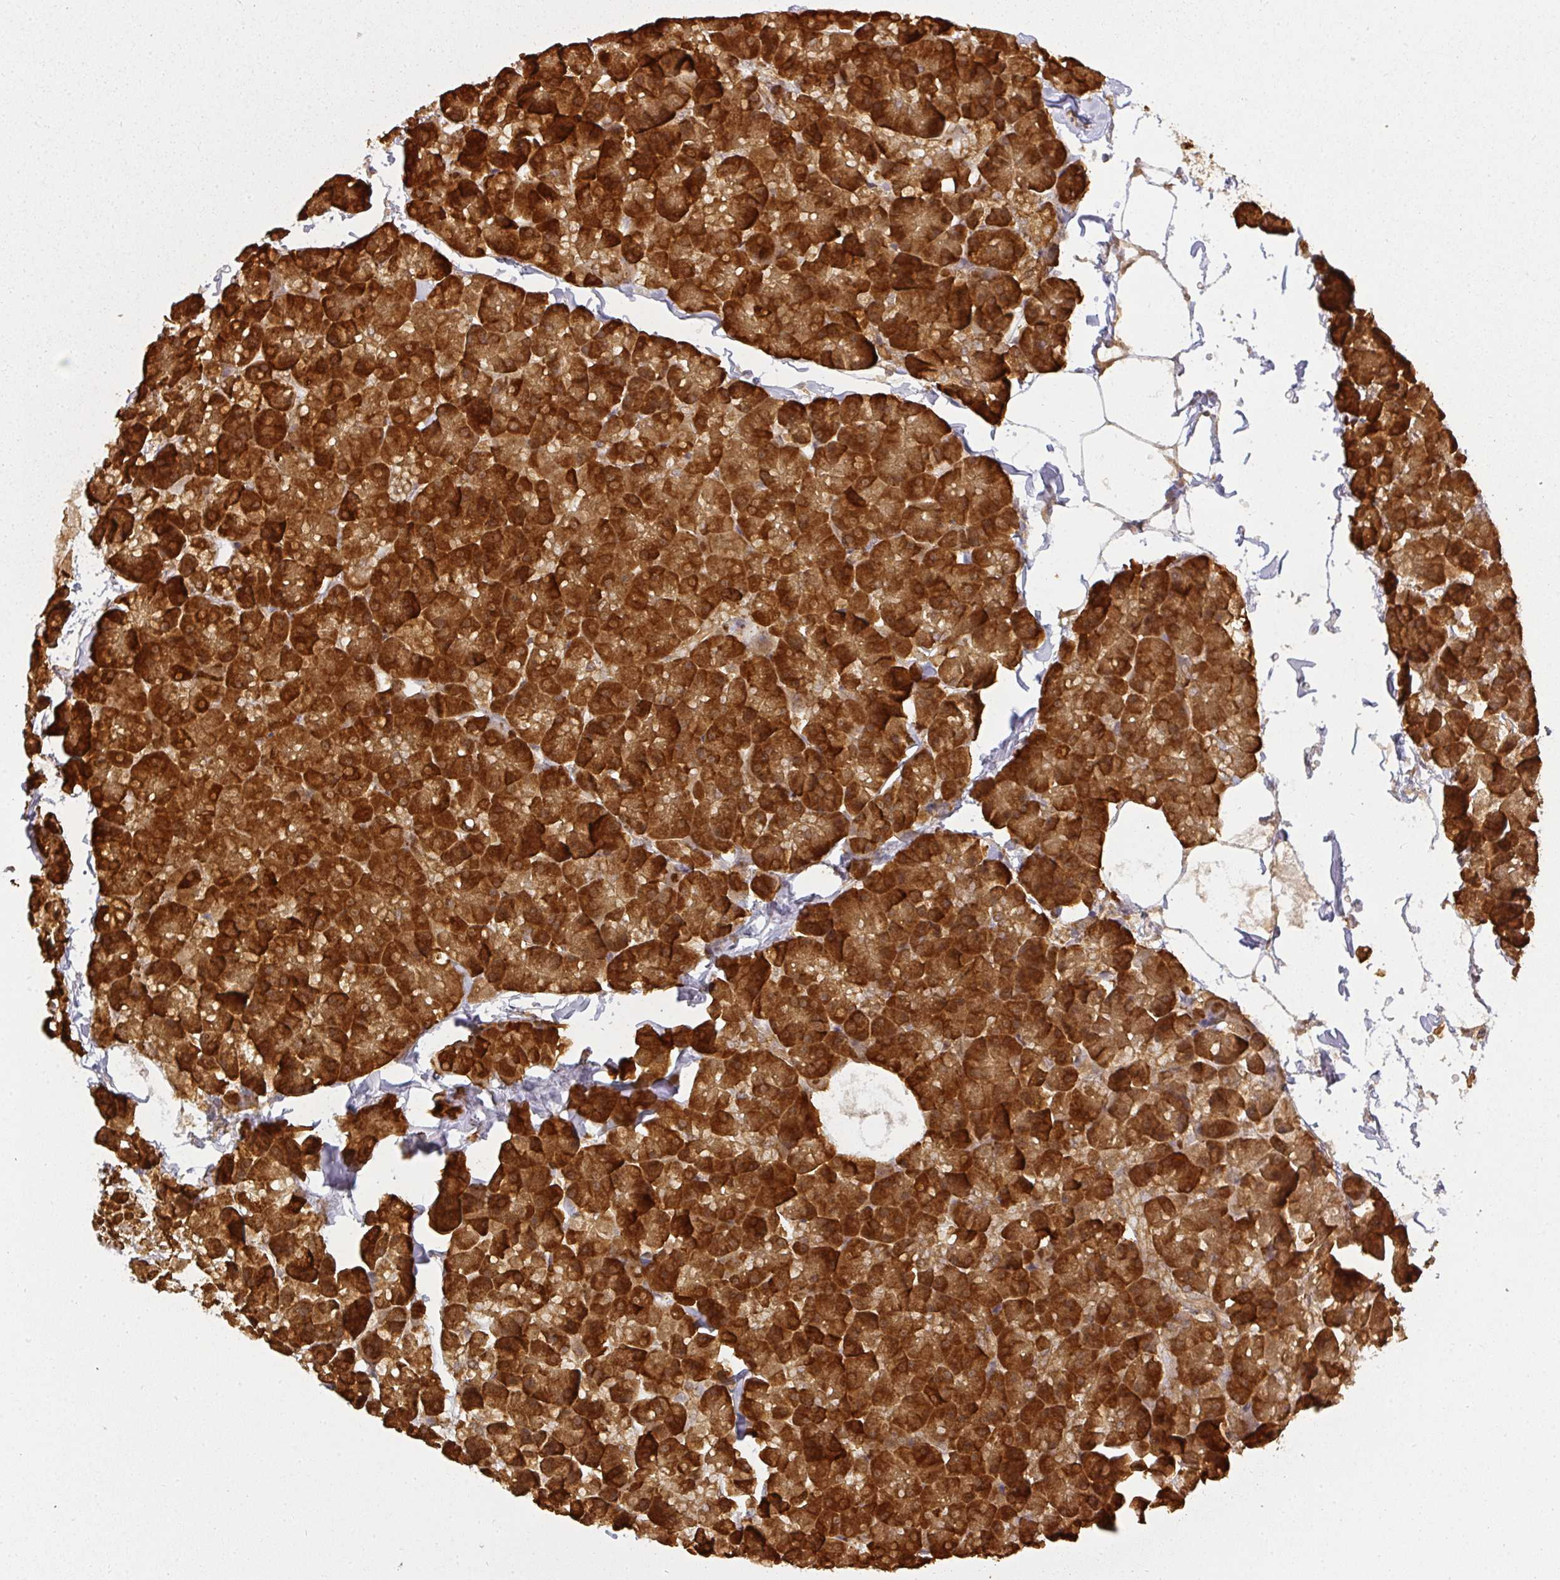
{"staining": {"intensity": "strong", "quantity": ">75%", "location": "cytoplasmic/membranous"}, "tissue": "pancreas", "cell_type": "Exocrine glandular cells", "image_type": "normal", "snomed": [{"axis": "morphology", "description": "Normal tissue, NOS"}, {"axis": "topography", "description": "Pancreas"}], "caption": "This is a micrograph of immunohistochemistry staining of normal pancreas, which shows strong staining in the cytoplasmic/membranous of exocrine glandular cells.", "gene": "PPP6R3", "patient": {"sex": "male", "age": 35}}